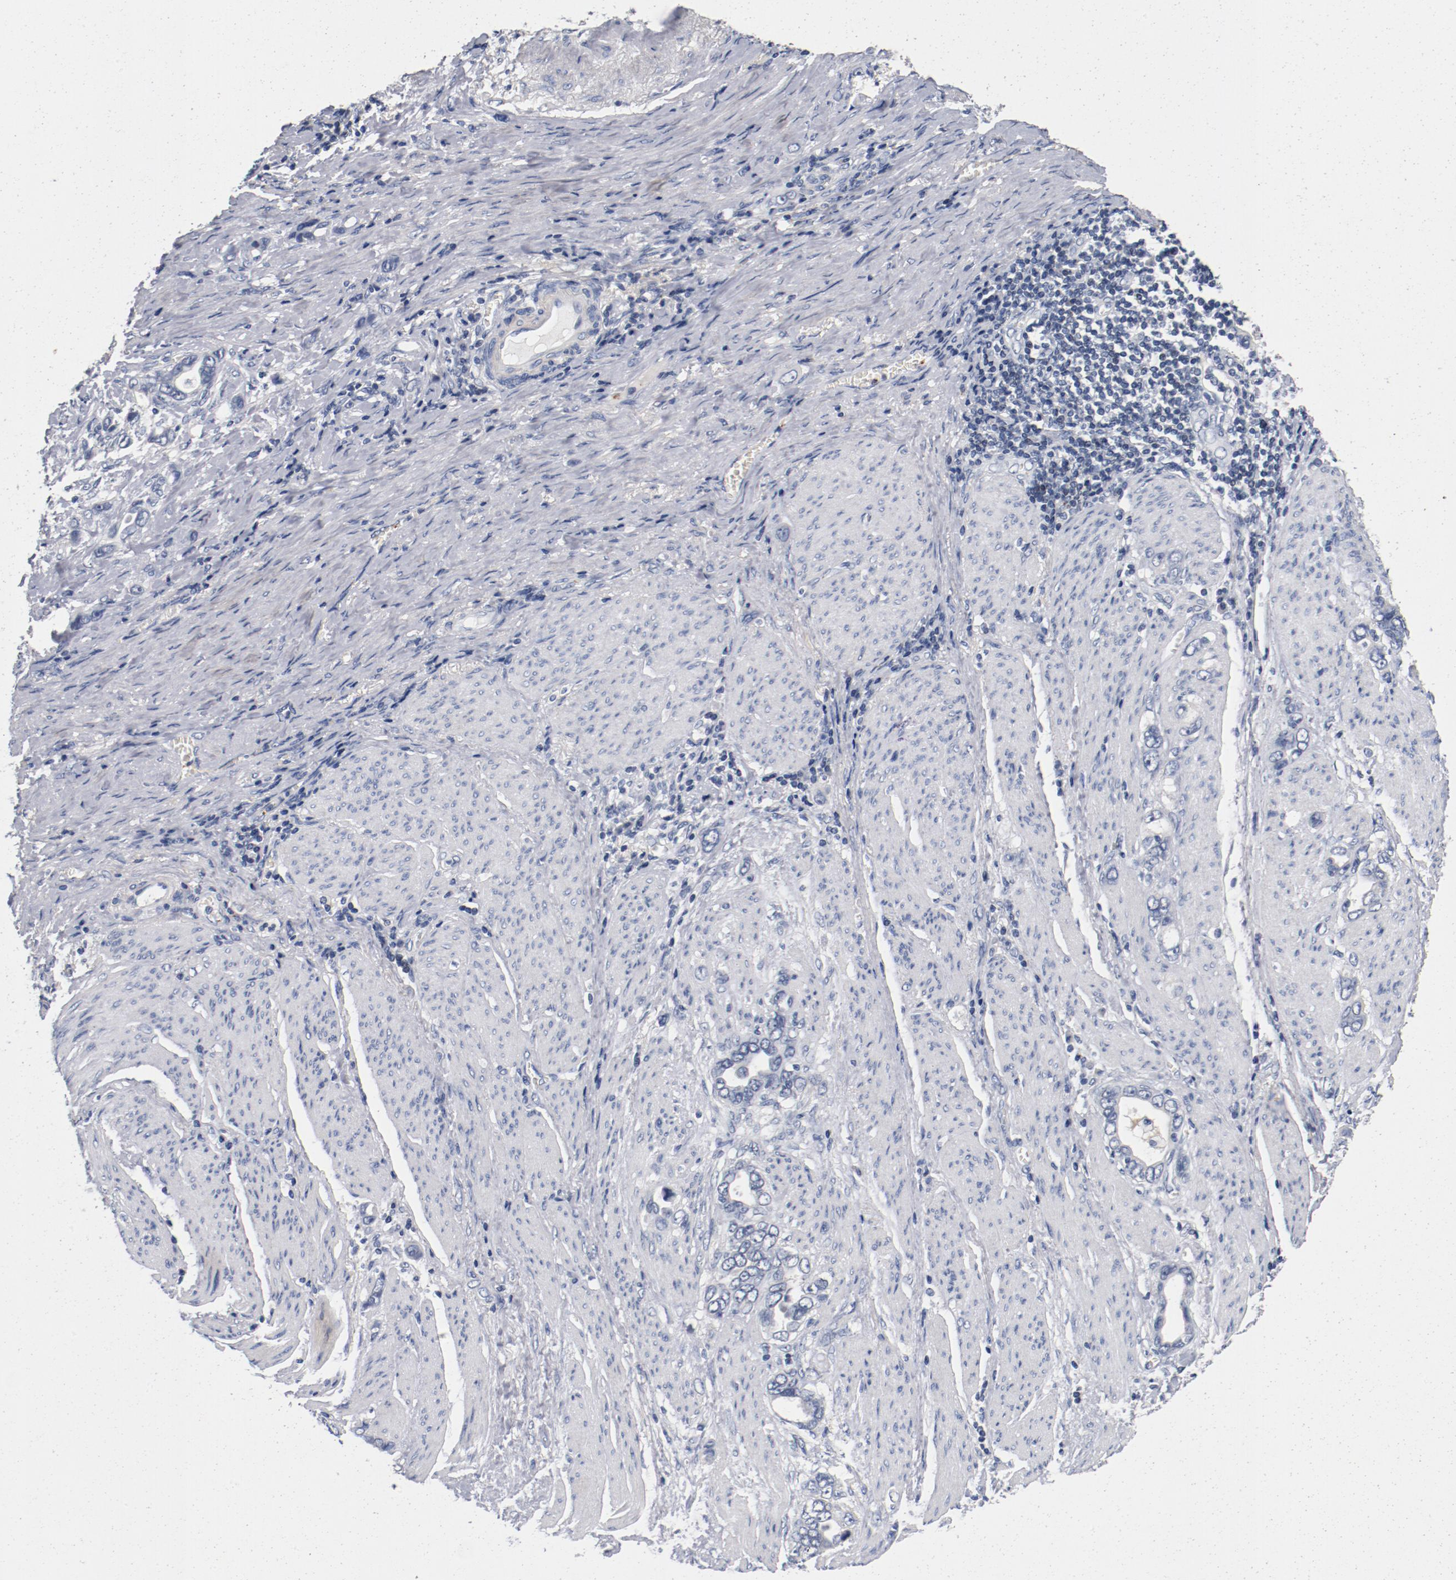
{"staining": {"intensity": "negative", "quantity": "none", "location": "none"}, "tissue": "stomach cancer", "cell_type": "Tumor cells", "image_type": "cancer", "snomed": [{"axis": "morphology", "description": "Adenocarcinoma, NOS"}, {"axis": "topography", "description": "Stomach"}], "caption": "Photomicrograph shows no protein positivity in tumor cells of stomach cancer tissue. Nuclei are stained in blue.", "gene": "PIM1", "patient": {"sex": "male", "age": 78}}